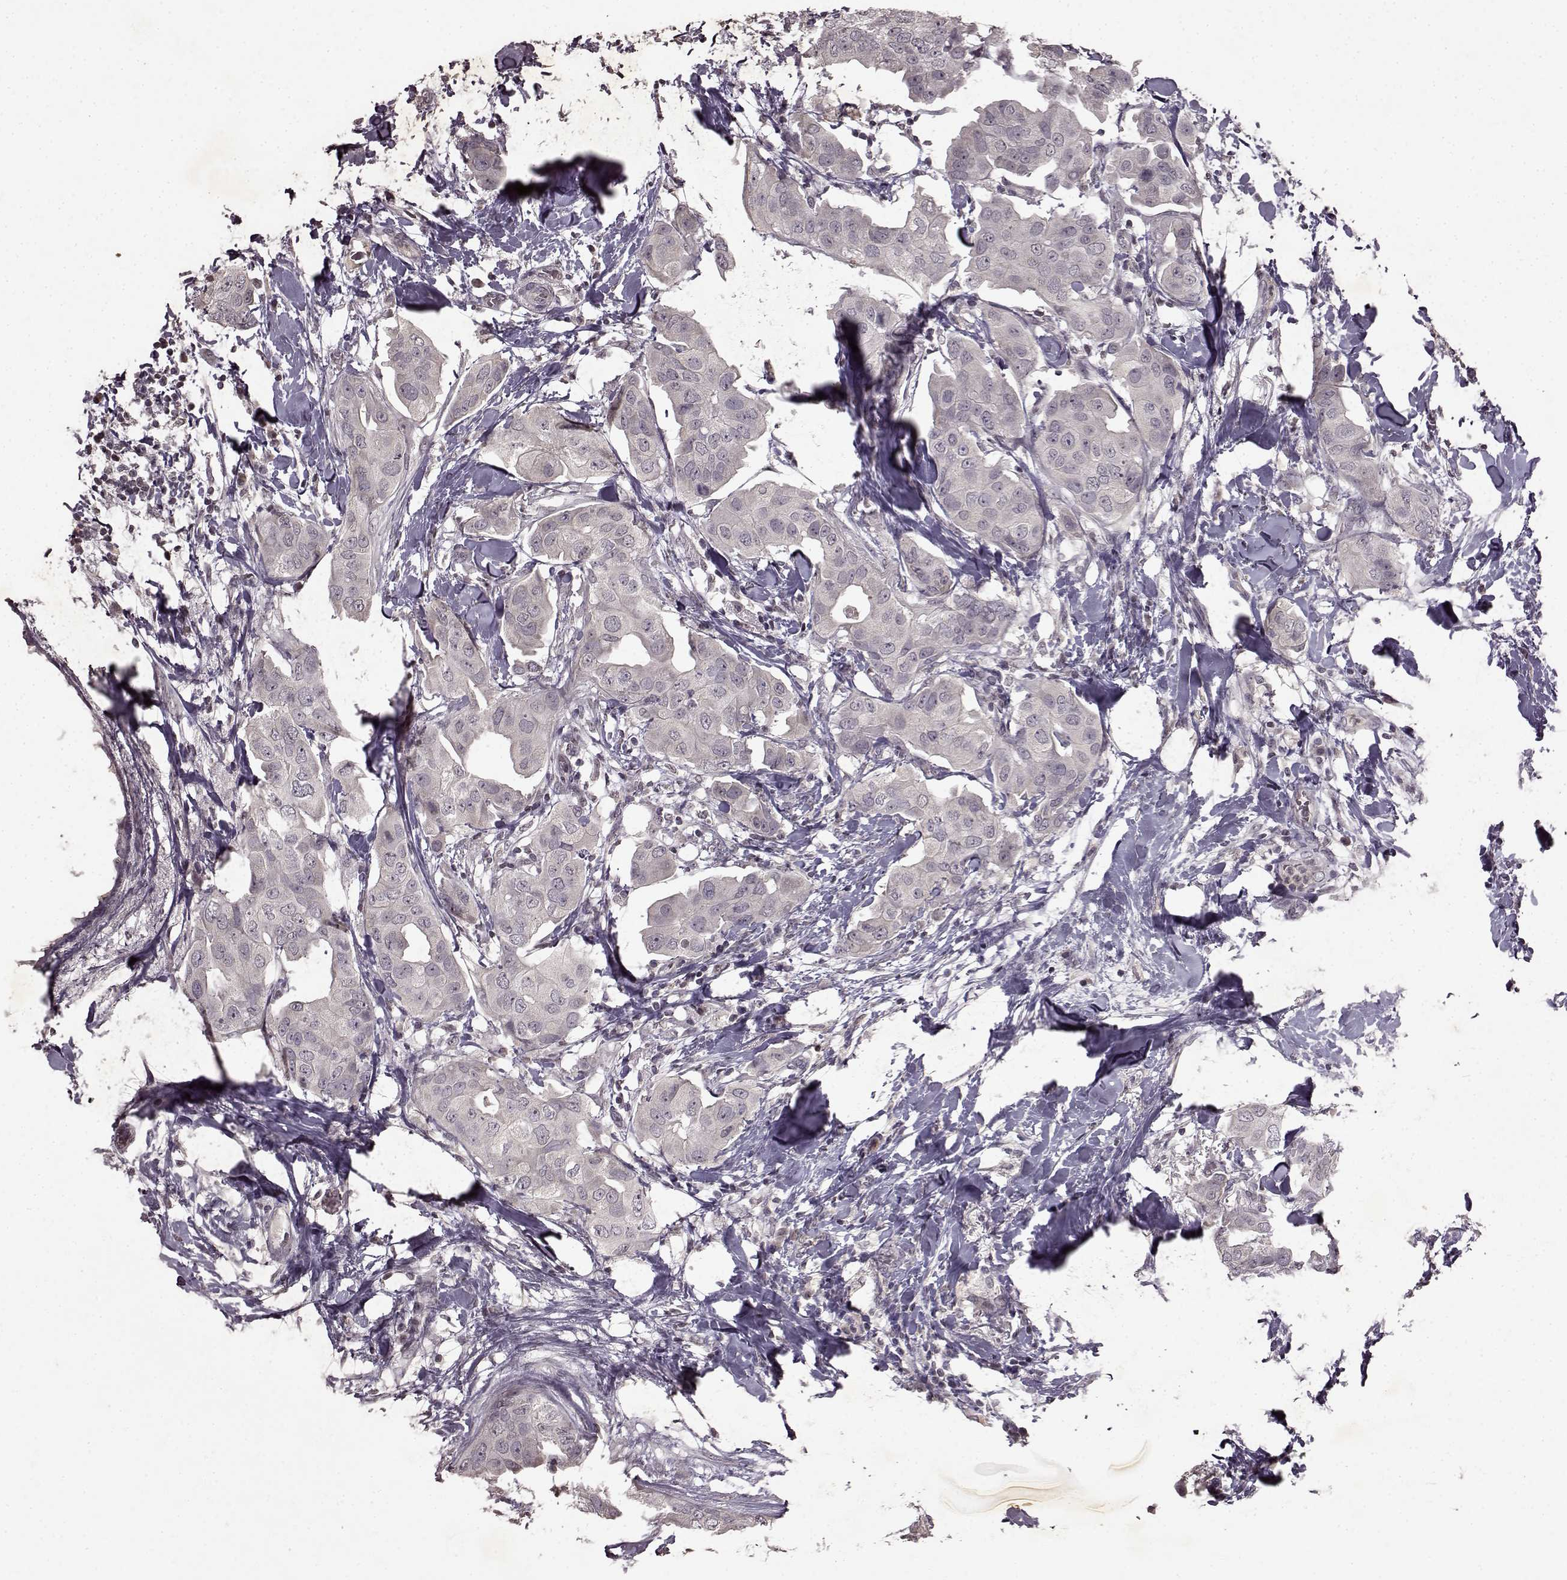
{"staining": {"intensity": "negative", "quantity": "none", "location": "none"}, "tissue": "breast cancer", "cell_type": "Tumor cells", "image_type": "cancer", "snomed": [{"axis": "morphology", "description": "Normal tissue, NOS"}, {"axis": "morphology", "description": "Duct carcinoma"}, {"axis": "topography", "description": "Breast"}], "caption": "A micrograph of intraductal carcinoma (breast) stained for a protein displays no brown staining in tumor cells.", "gene": "LHB", "patient": {"sex": "female", "age": 40}}